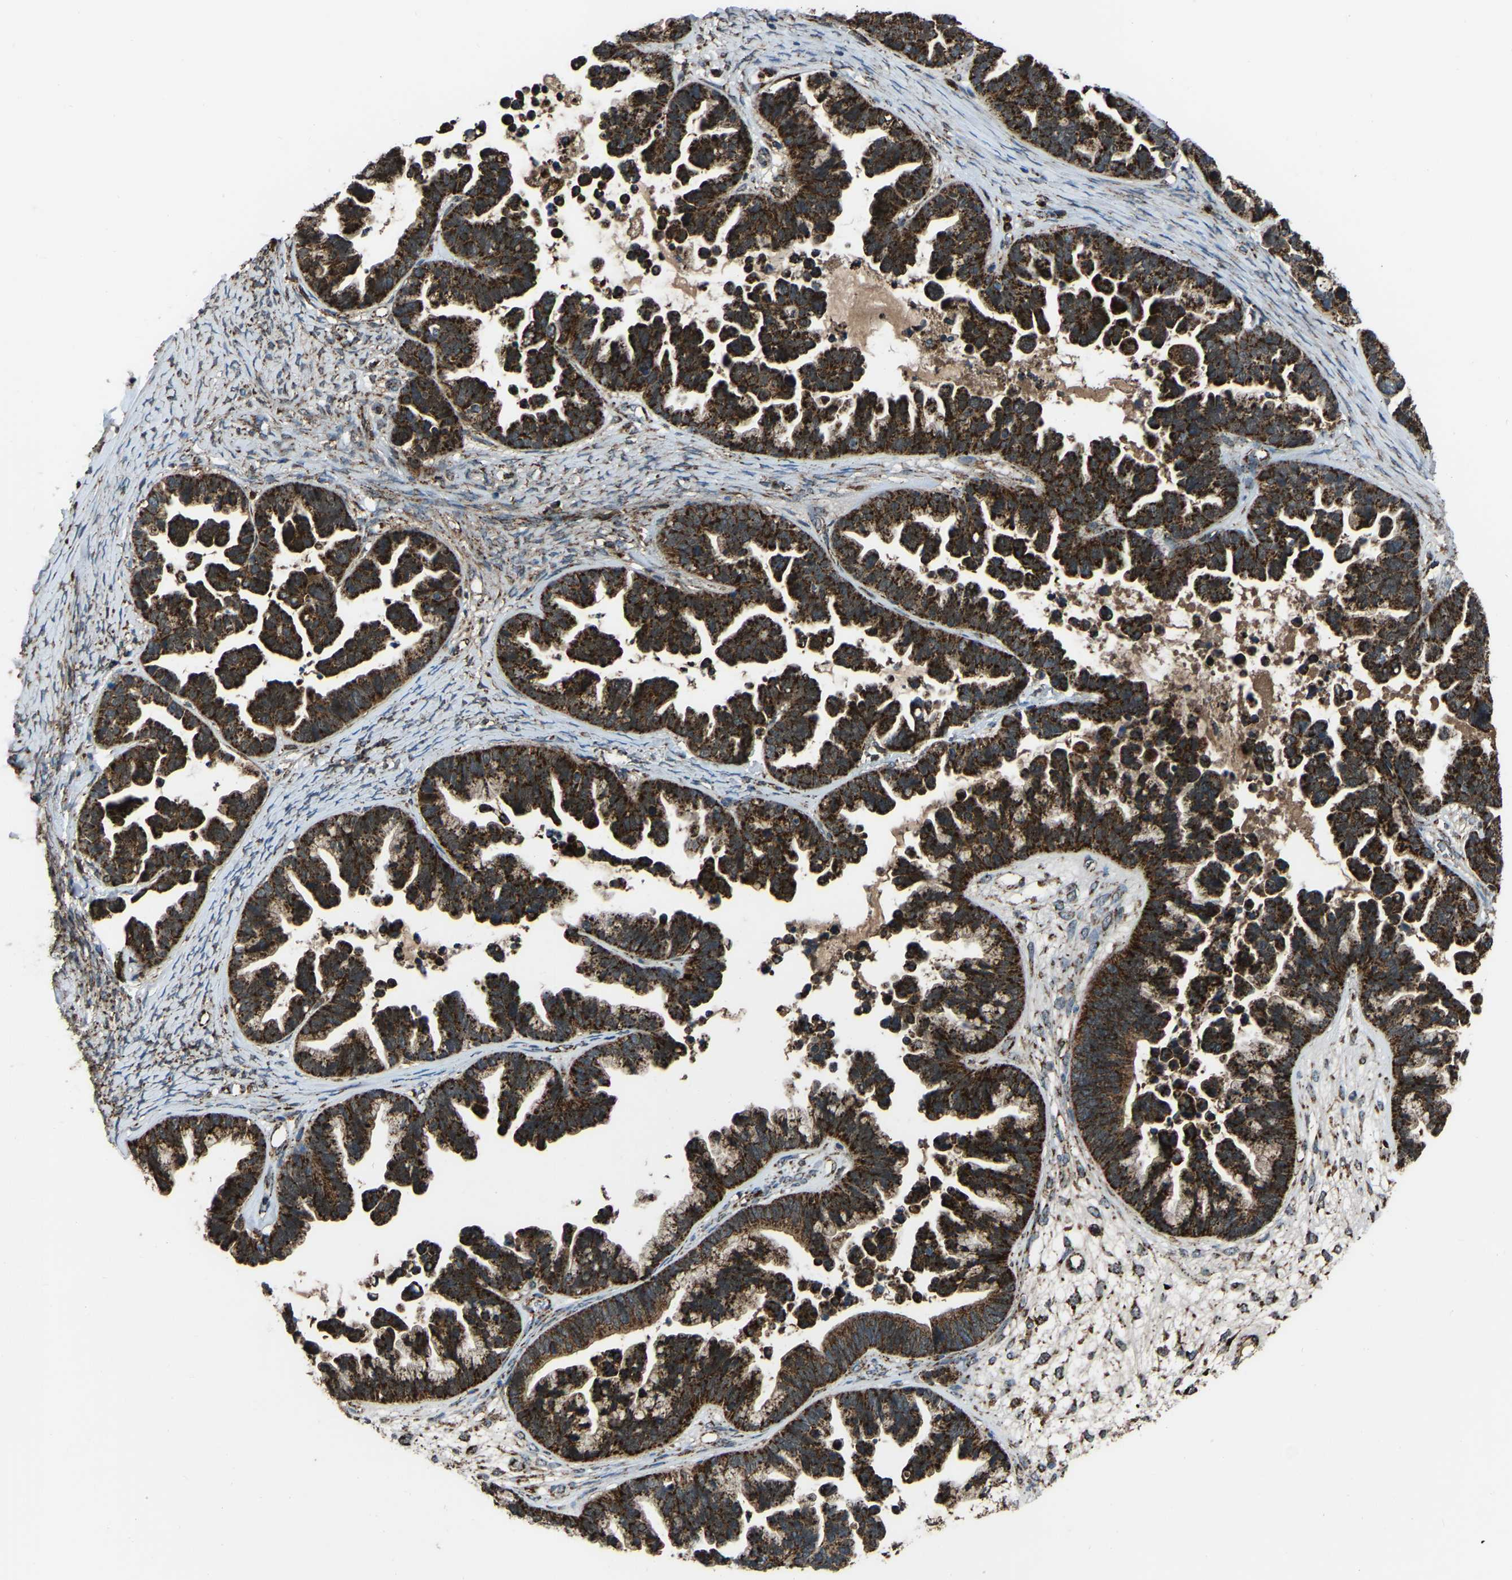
{"staining": {"intensity": "strong", "quantity": ">75%", "location": "cytoplasmic/membranous"}, "tissue": "ovarian cancer", "cell_type": "Tumor cells", "image_type": "cancer", "snomed": [{"axis": "morphology", "description": "Cystadenocarcinoma, serous, NOS"}, {"axis": "topography", "description": "Ovary"}], "caption": "Tumor cells display high levels of strong cytoplasmic/membranous positivity in approximately >75% of cells in human ovarian cancer (serous cystadenocarcinoma). (brown staining indicates protein expression, while blue staining denotes nuclei).", "gene": "AKR1A1", "patient": {"sex": "female", "age": 56}}